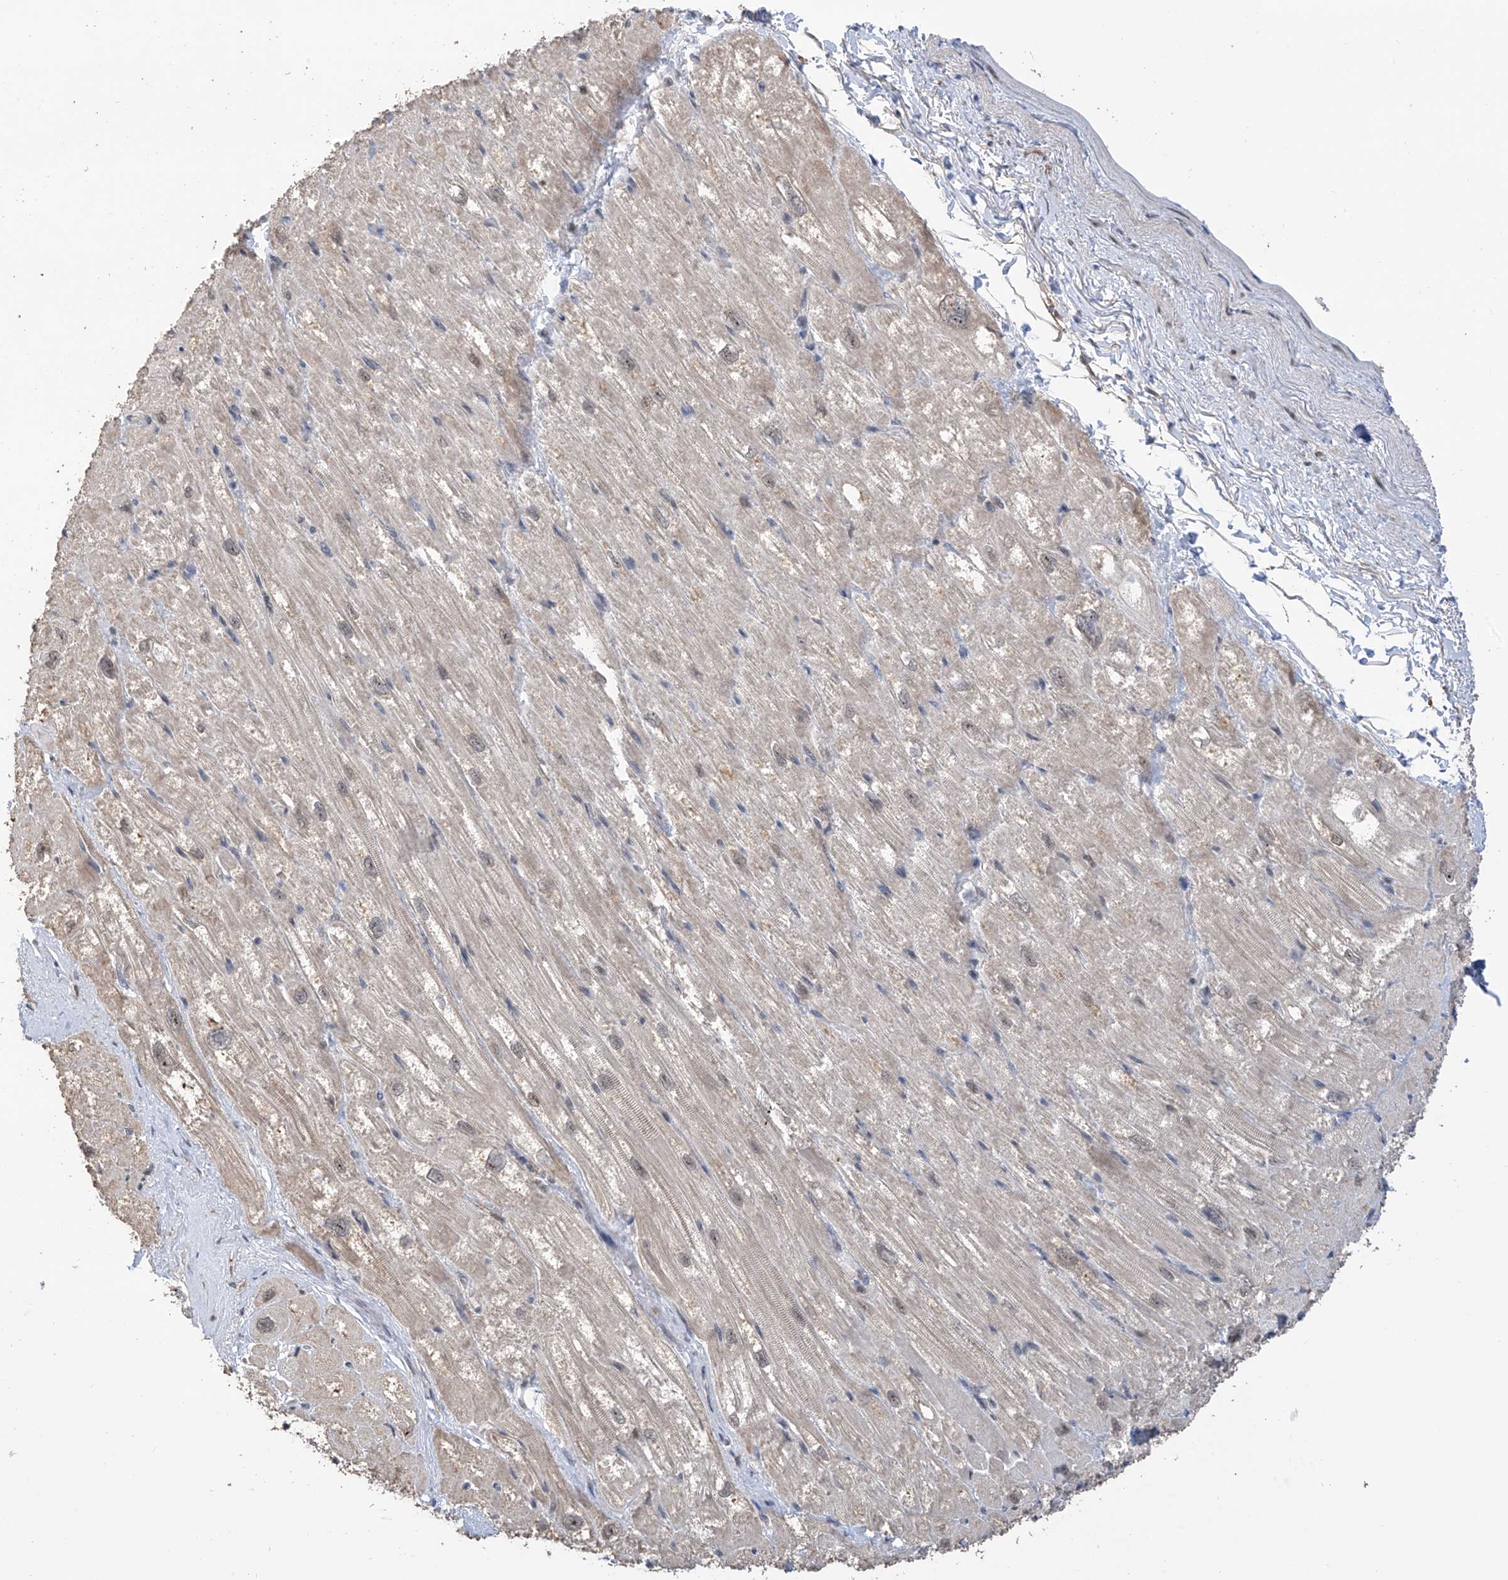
{"staining": {"intensity": "negative", "quantity": "none", "location": "none"}, "tissue": "heart muscle", "cell_type": "Cardiomyocytes", "image_type": "normal", "snomed": [{"axis": "morphology", "description": "Normal tissue, NOS"}, {"axis": "topography", "description": "Heart"}], "caption": "Cardiomyocytes are negative for protein expression in normal human heart muscle. (DAB (3,3'-diaminobenzidine) immunohistochemistry with hematoxylin counter stain).", "gene": "C1orf131", "patient": {"sex": "male", "age": 50}}